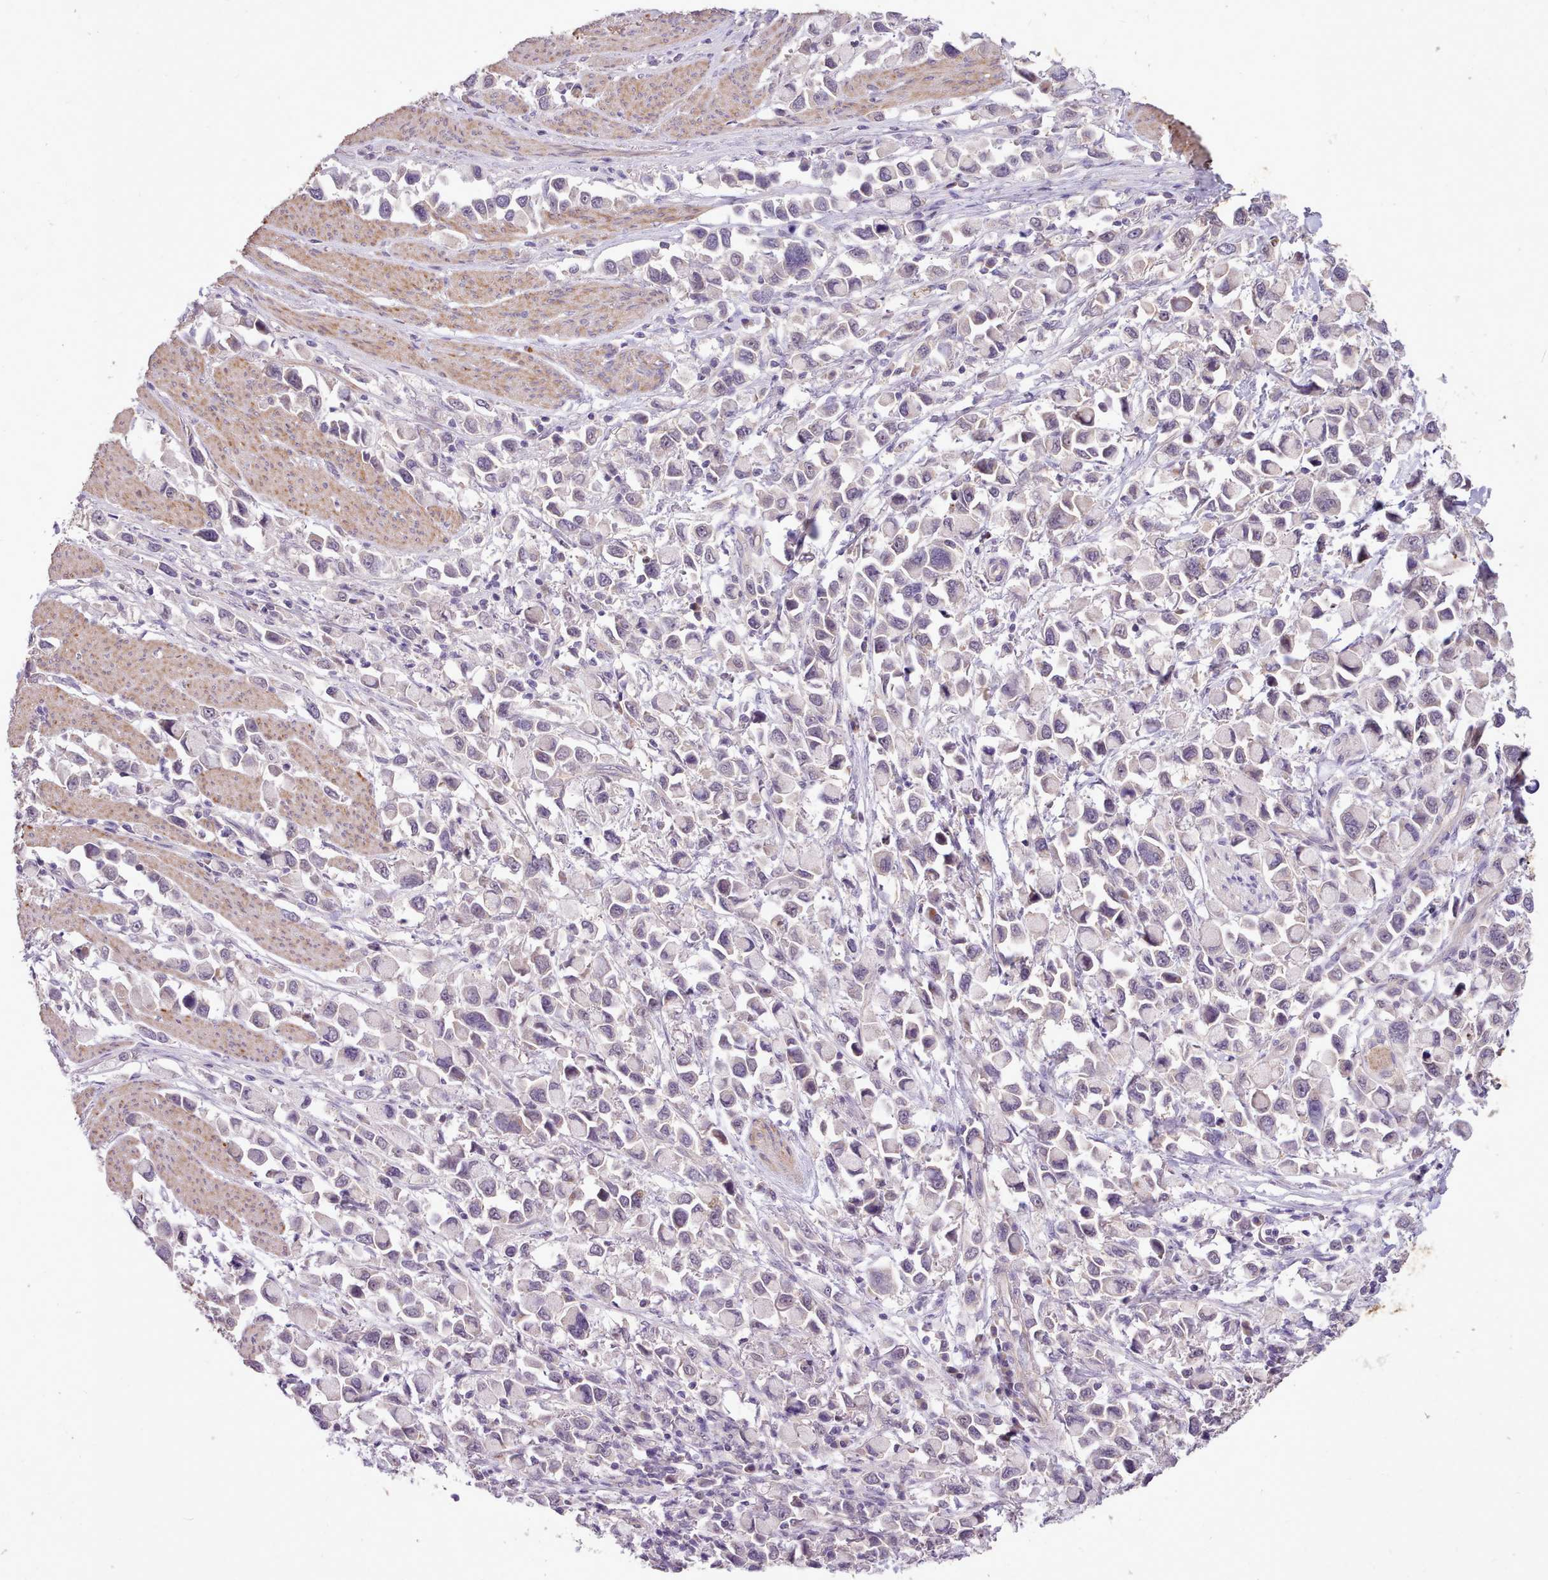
{"staining": {"intensity": "negative", "quantity": "none", "location": "none"}, "tissue": "stomach cancer", "cell_type": "Tumor cells", "image_type": "cancer", "snomed": [{"axis": "morphology", "description": "Adenocarcinoma, NOS"}, {"axis": "topography", "description": "Stomach"}], "caption": "A photomicrograph of stomach cancer stained for a protein exhibits no brown staining in tumor cells. Brightfield microscopy of IHC stained with DAB (3,3'-diaminobenzidine) (brown) and hematoxylin (blue), captured at high magnification.", "gene": "ZNF607", "patient": {"sex": "female", "age": 81}}